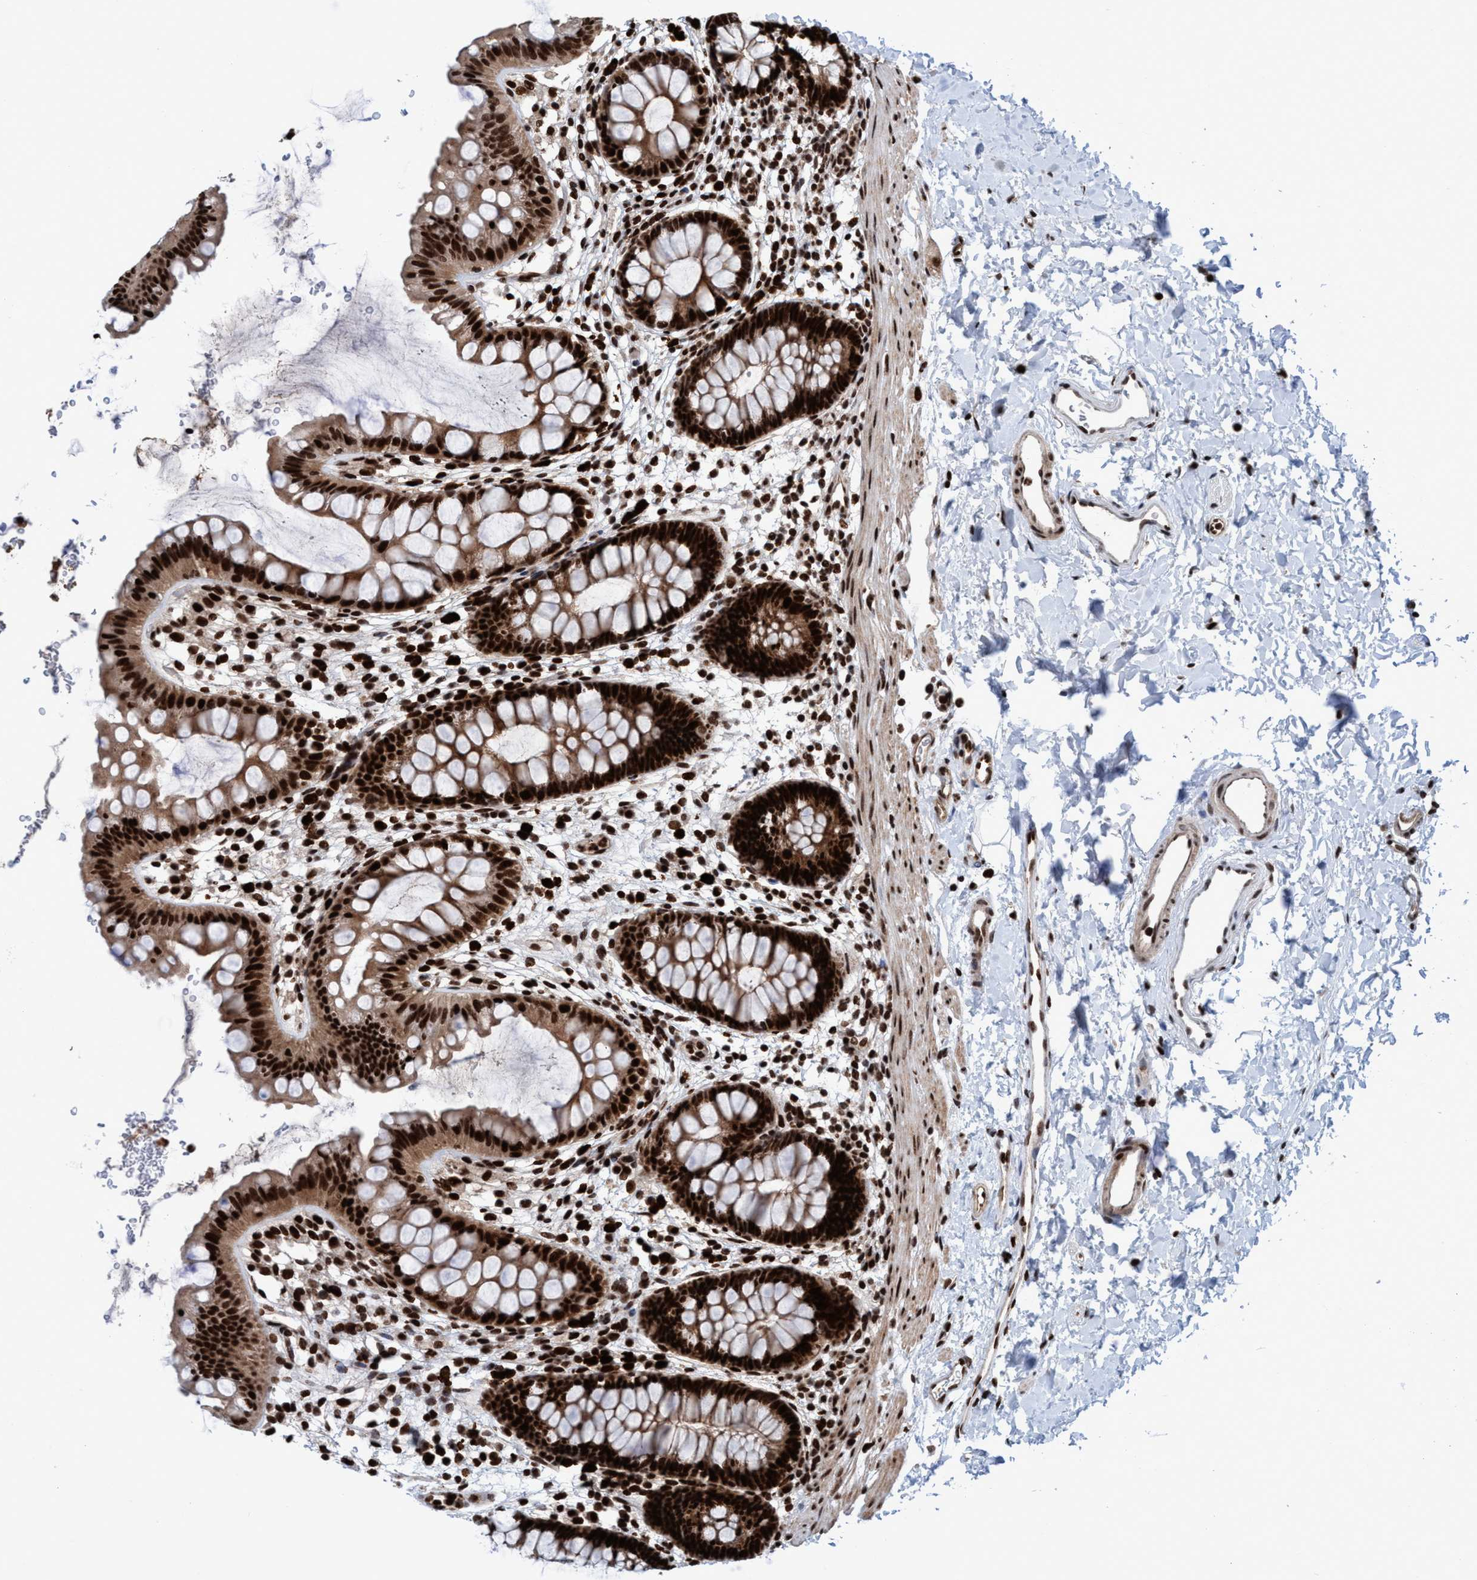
{"staining": {"intensity": "strong", "quantity": ">75%", "location": "cytoplasmic/membranous,nuclear"}, "tissue": "rectum", "cell_type": "Glandular cells", "image_type": "normal", "snomed": [{"axis": "morphology", "description": "Normal tissue, NOS"}, {"axis": "topography", "description": "Rectum"}], "caption": "Normal rectum shows strong cytoplasmic/membranous,nuclear expression in approximately >75% of glandular cells (brown staining indicates protein expression, while blue staining denotes nuclei)..", "gene": "TOPBP1", "patient": {"sex": "female", "age": 24}}